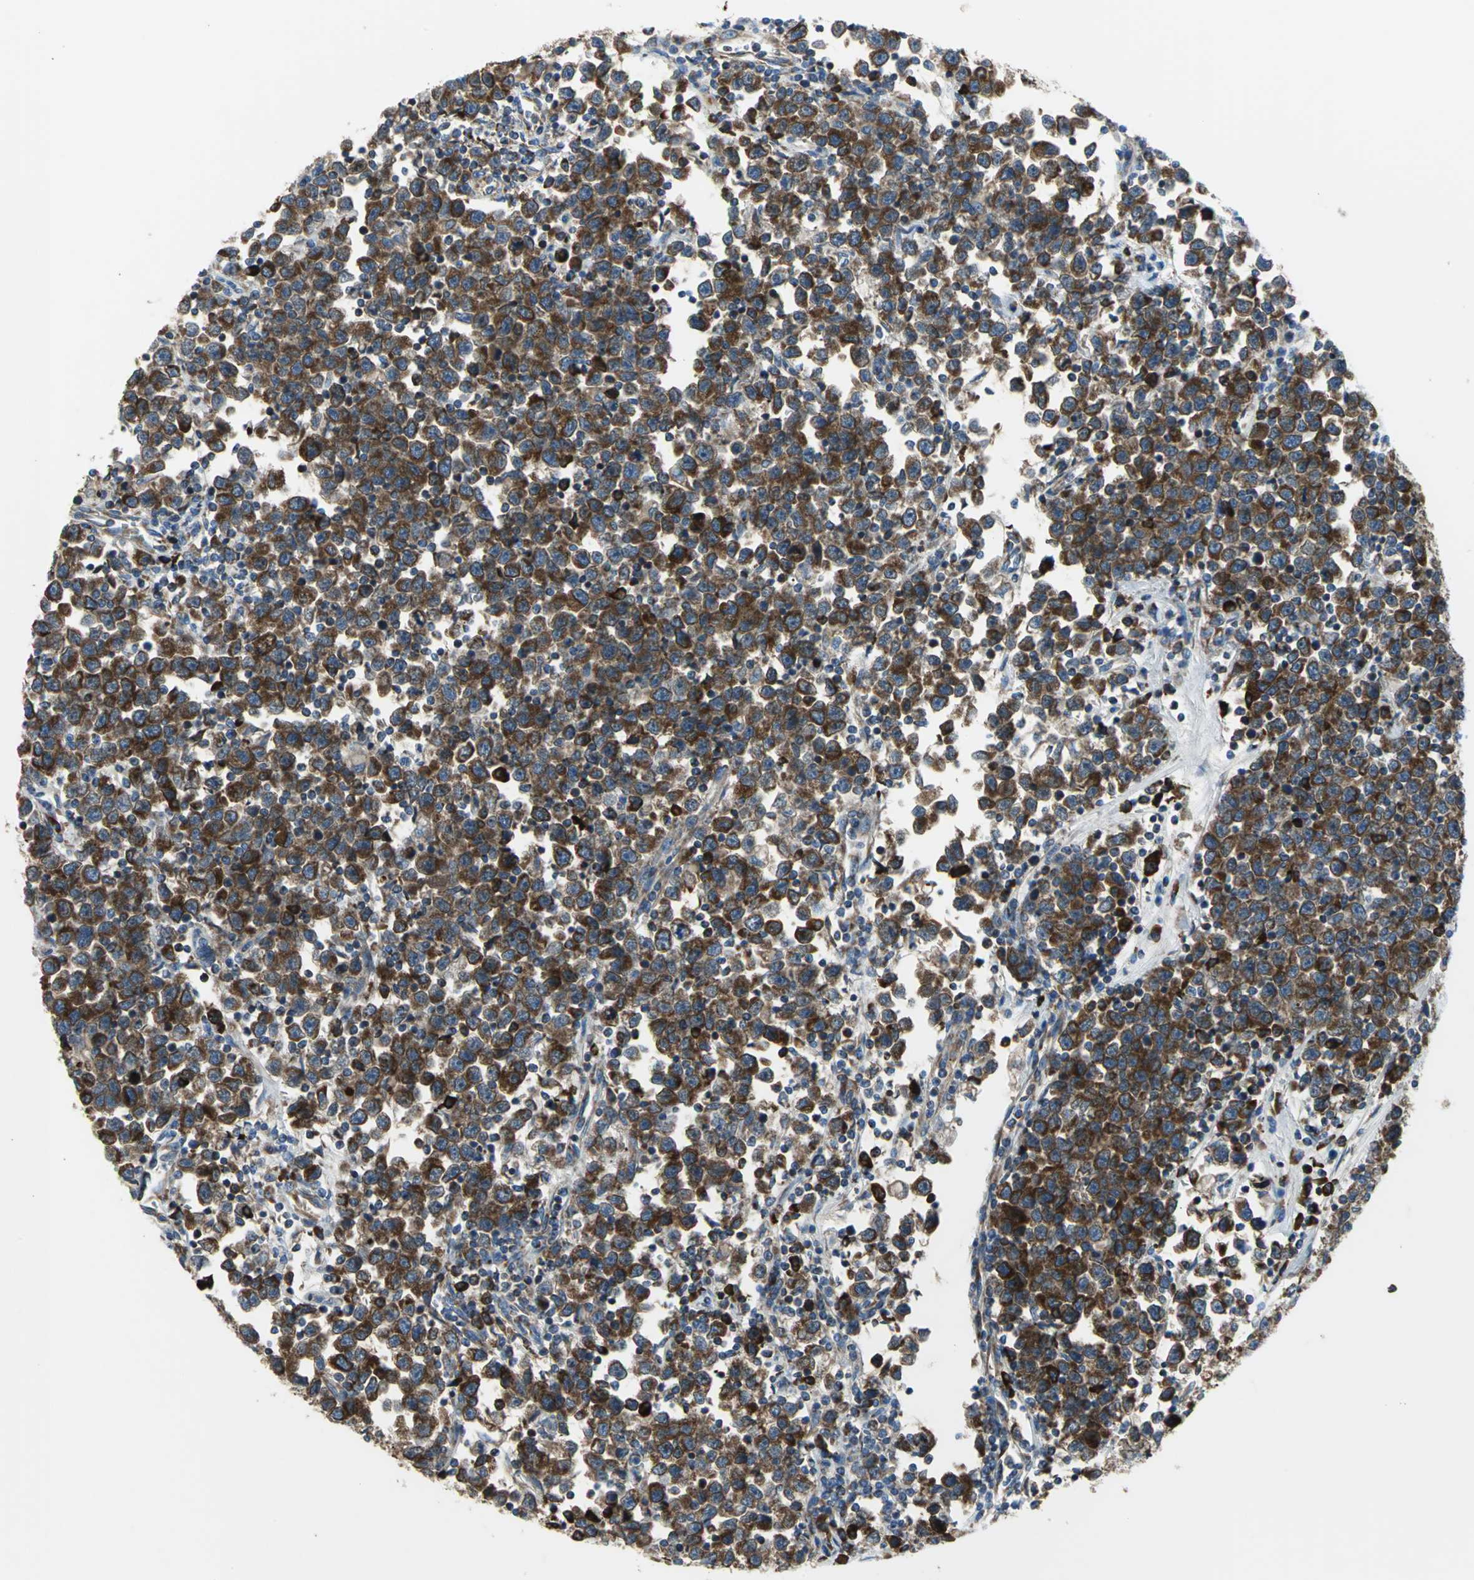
{"staining": {"intensity": "strong", "quantity": ">75%", "location": "cytoplasmic/membranous"}, "tissue": "testis cancer", "cell_type": "Tumor cells", "image_type": "cancer", "snomed": [{"axis": "morphology", "description": "Seminoma, NOS"}, {"axis": "topography", "description": "Testis"}], "caption": "This image shows immunohistochemistry (IHC) staining of human testis cancer (seminoma), with high strong cytoplasmic/membranous positivity in approximately >75% of tumor cells.", "gene": "TULP4", "patient": {"sex": "male", "age": 43}}